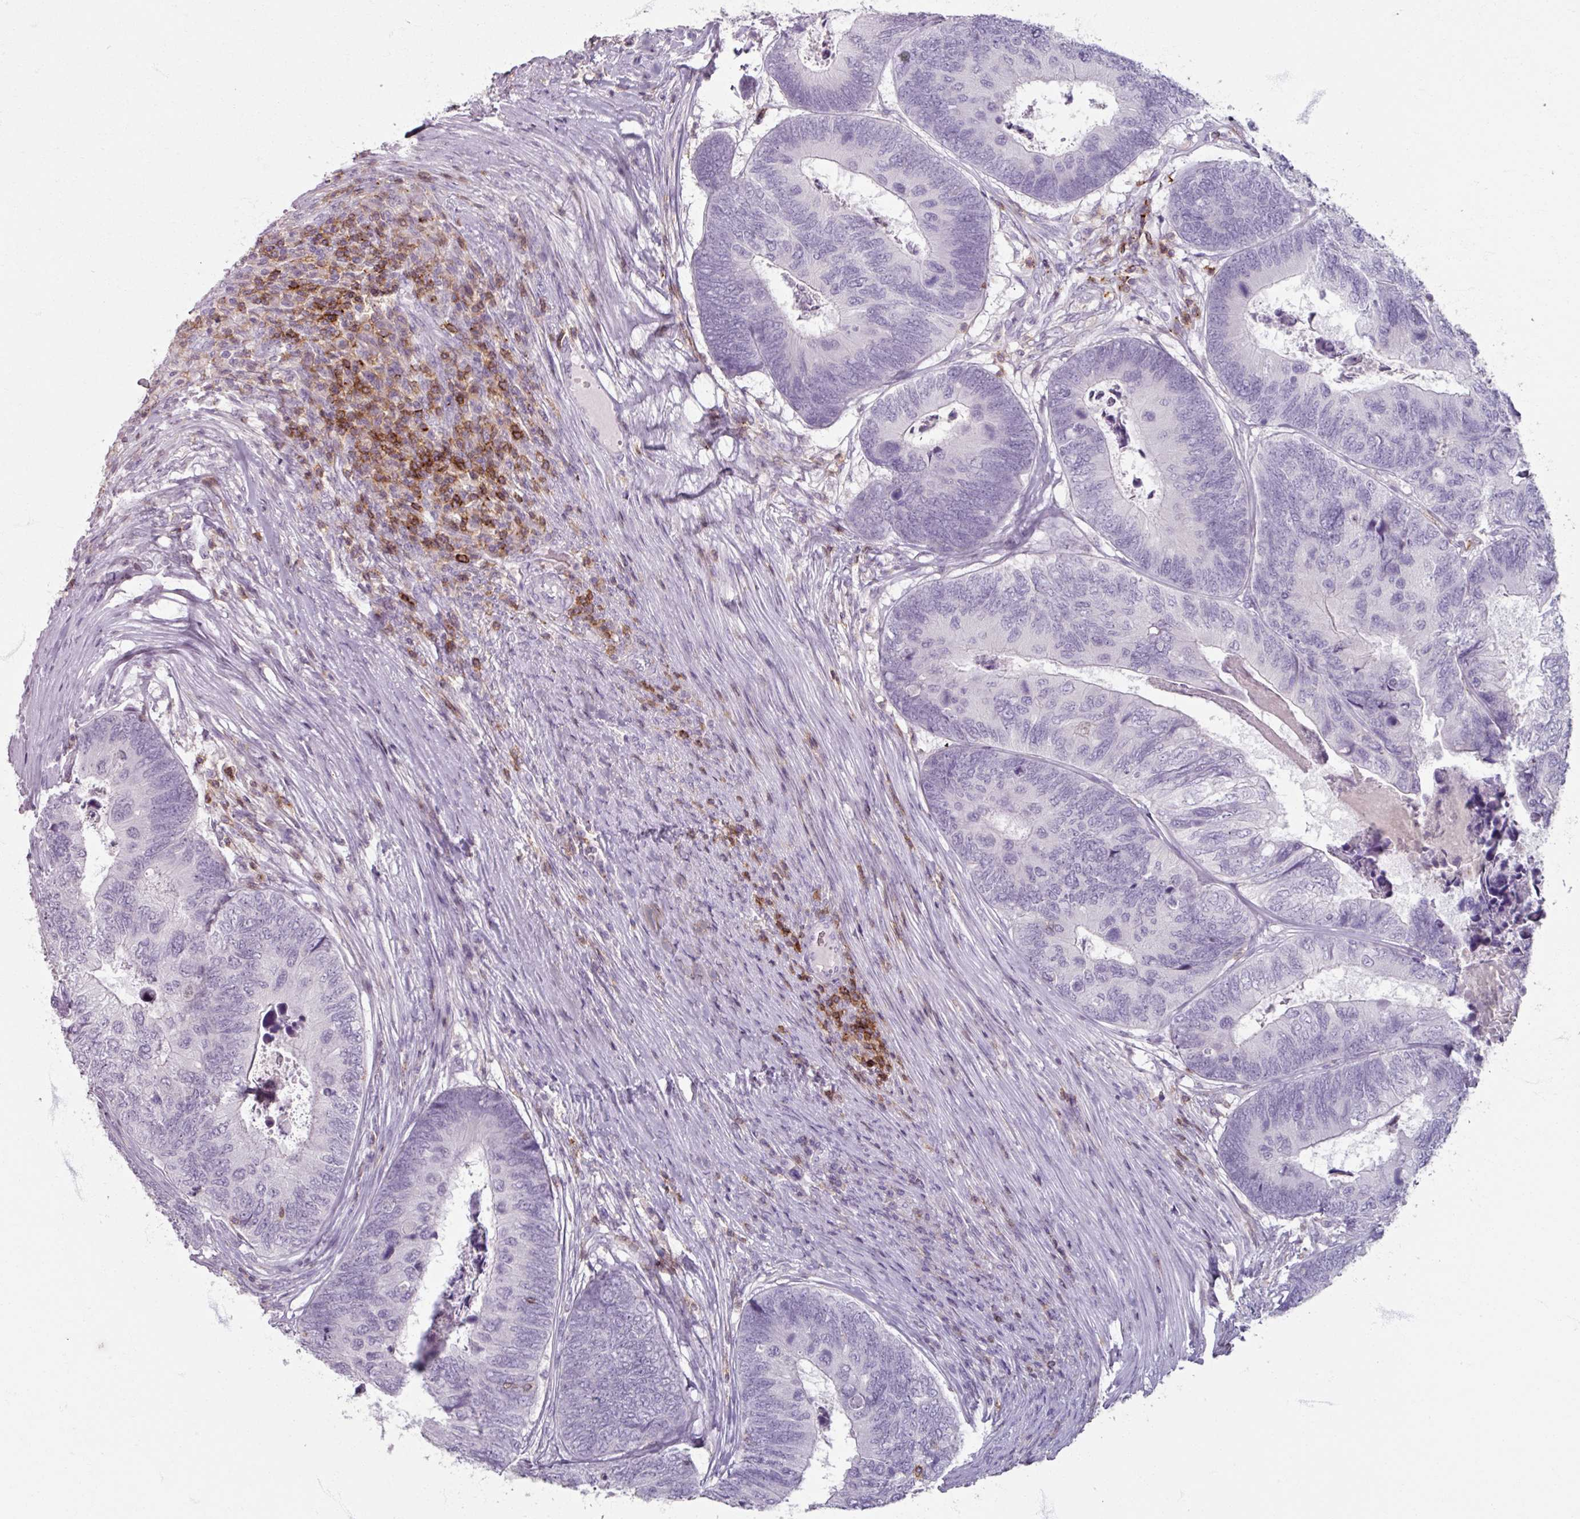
{"staining": {"intensity": "negative", "quantity": "none", "location": "none"}, "tissue": "colorectal cancer", "cell_type": "Tumor cells", "image_type": "cancer", "snomed": [{"axis": "morphology", "description": "Adenocarcinoma, NOS"}, {"axis": "topography", "description": "Colon"}], "caption": "Immunohistochemistry photomicrograph of adenocarcinoma (colorectal) stained for a protein (brown), which reveals no expression in tumor cells.", "gene": "PTPRC", "patient": {"sex": "female", "age": 67}}